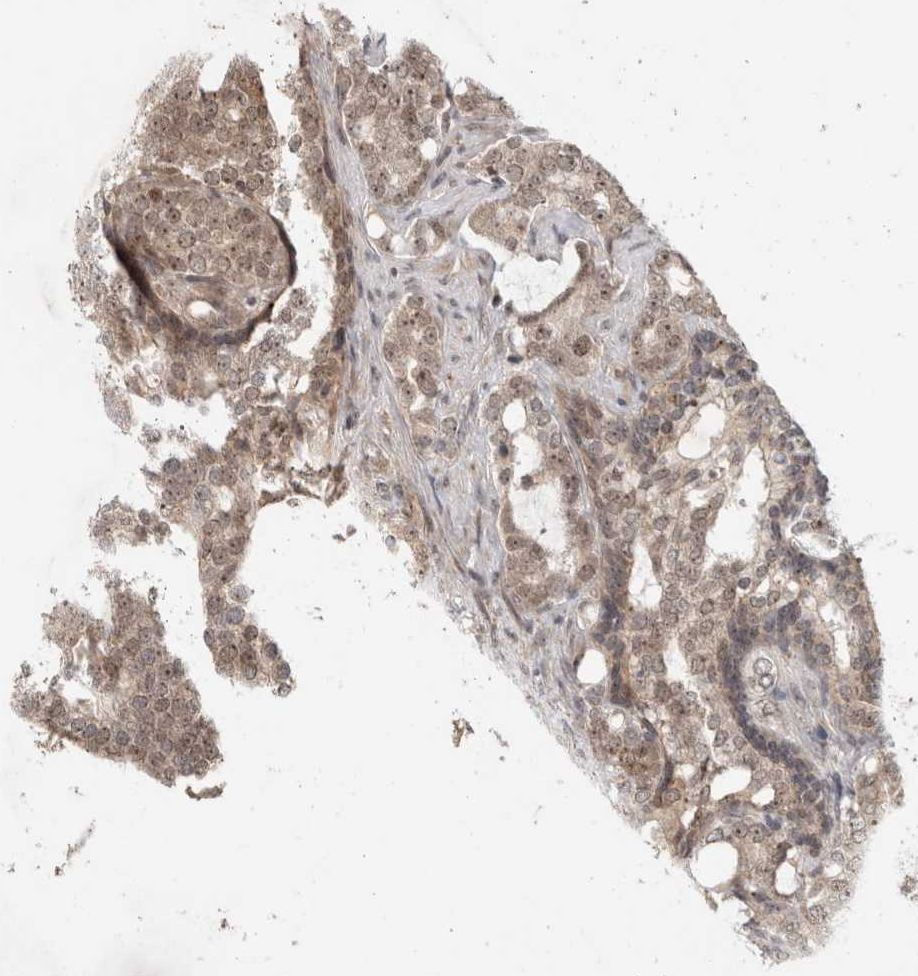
{"staining": {"intensity": "weak", "quantity": "25%-75%", "location": "nuclear"}, "tissue": "prostate cancer", "cell_type": "Tumor cells", "image_type": "cancer", "snomed": [{"axis": "morphology", "description": "Adenocarcinoma, High grade"}, {"axis": "topography", "description": "Prostate"}], "caption": "Protein expression analysis of prostate cancer displays weak nuclear expression in about 25%-75% of tumor cells.", "gene": "MPHOSPH6", "patient": {"sex": "male", "age": 64}}